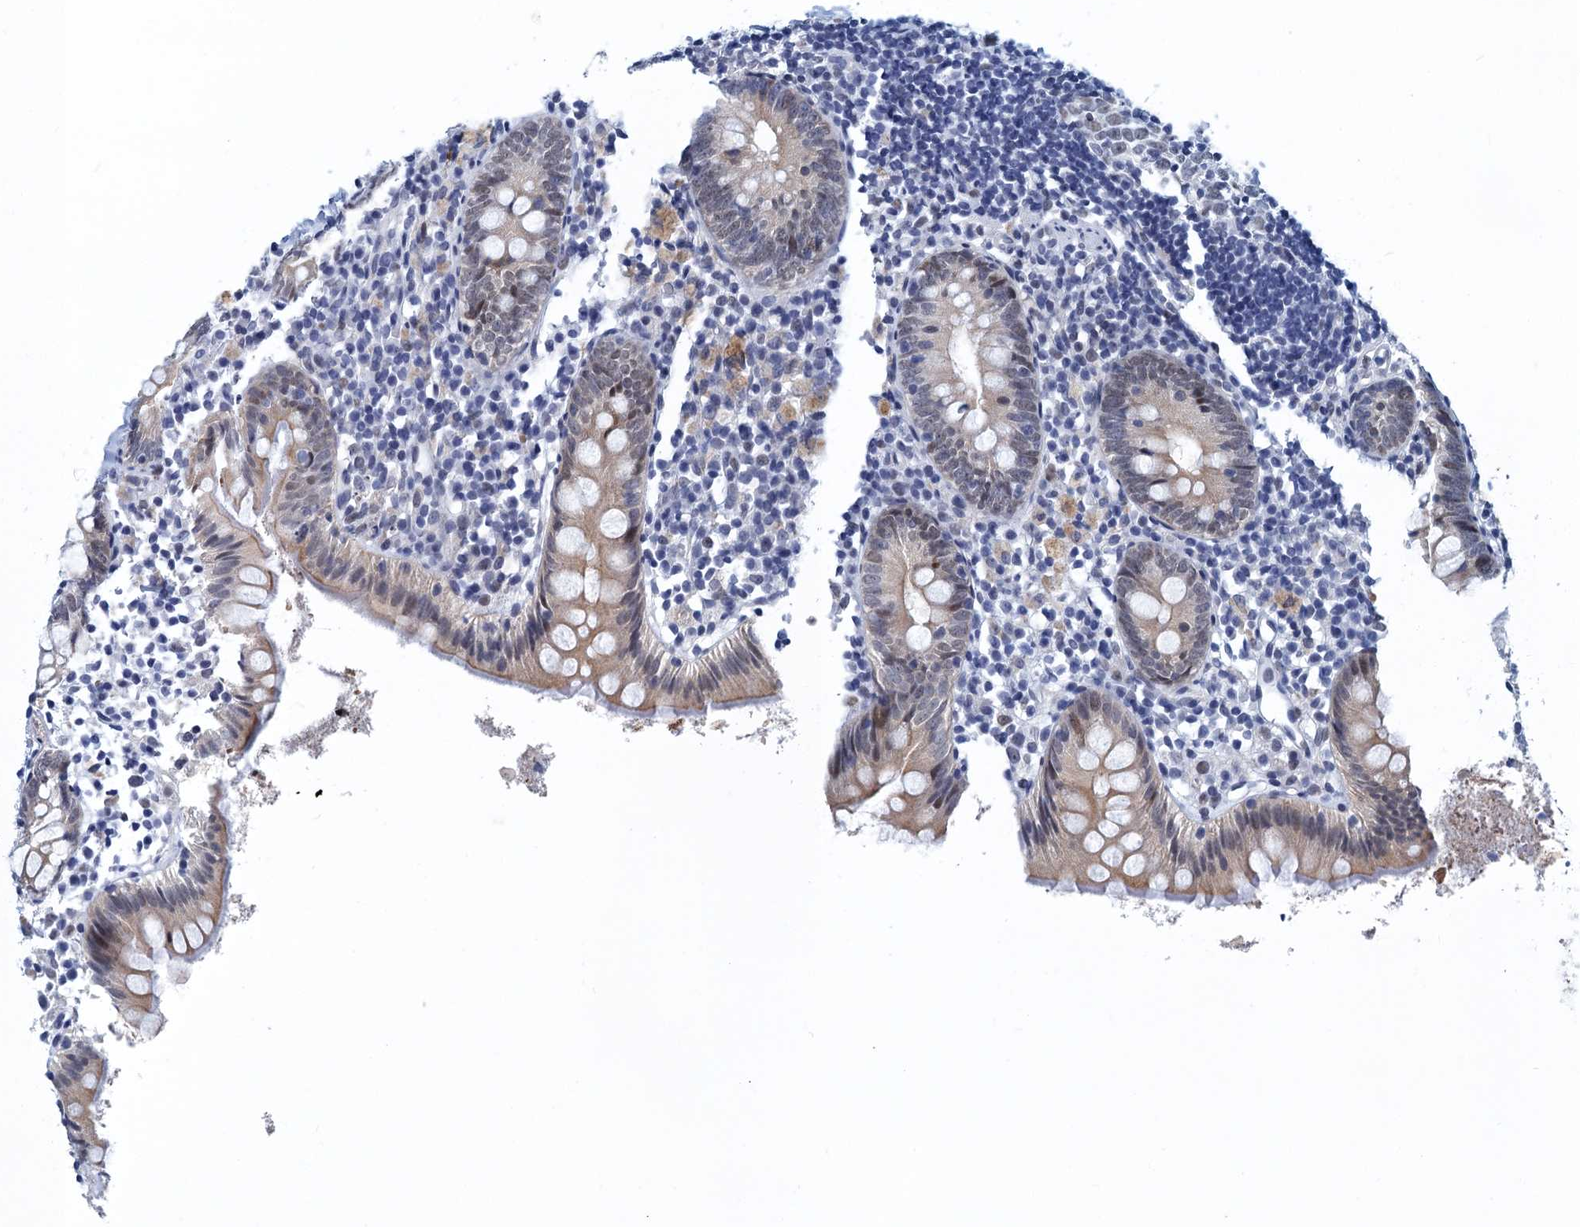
{"staining": {"intensity": "weak", "quantity": "<25%", "location": "cytoplasmic/membranous"}, "tissue": "appendix", "cell_type": "Glandular cells", "image_type": "normal", "snomed": [{"axis": "morphology", "description": "Normal tissue, NOS"}, {"axis": "topography", "description": "Appendix"}], "caption": "DAB immunohistochemical staining of benign human appendix reveals no significant expression in glandular cells. (Immunohistochemistry, brightfield microscopy, high magnification).", "gene": "GINS3", "patient": {"sex": "female", "age": 20}}